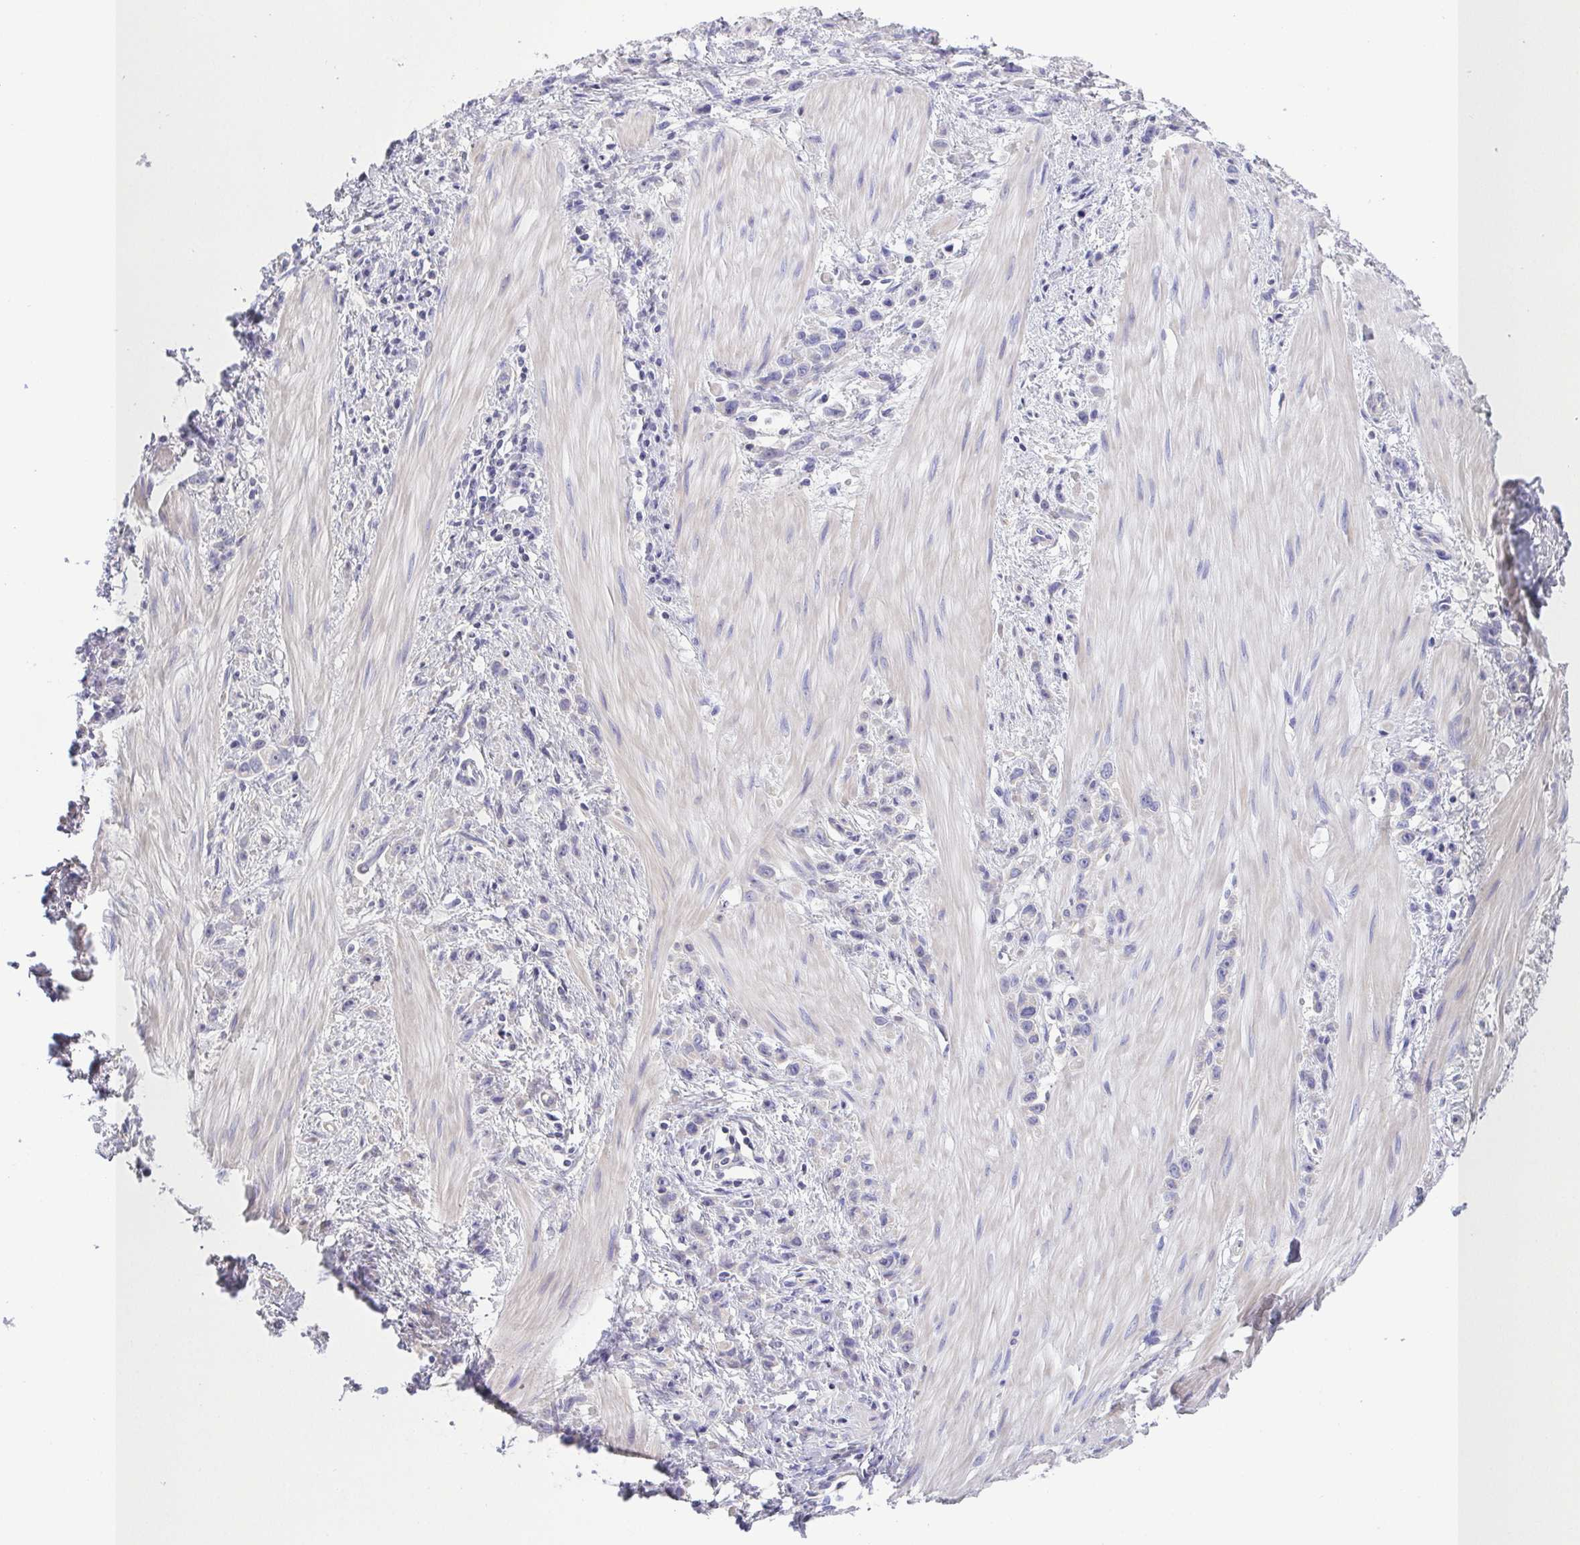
{"staining": {"intensity": "negative", "quantity": "none", "location": "none"}, "tissue": "stomach cancer", "cell_type": "Tumor cells", "image_type": "cancer", "snomed": [{"axis": "morphology", "description": "Adenocarcinoma, NOS"}, {"axis": "topography", "description": "Stomach"}], "caption": "Immunohistochemistry (IHC) histopathology image of adenocarcinoma (stomach) stained for a protein (brown), which displays no expression in tumor cells.", "gene": "PKDREJ", "patient": {"sex": "male", "age": 47}}